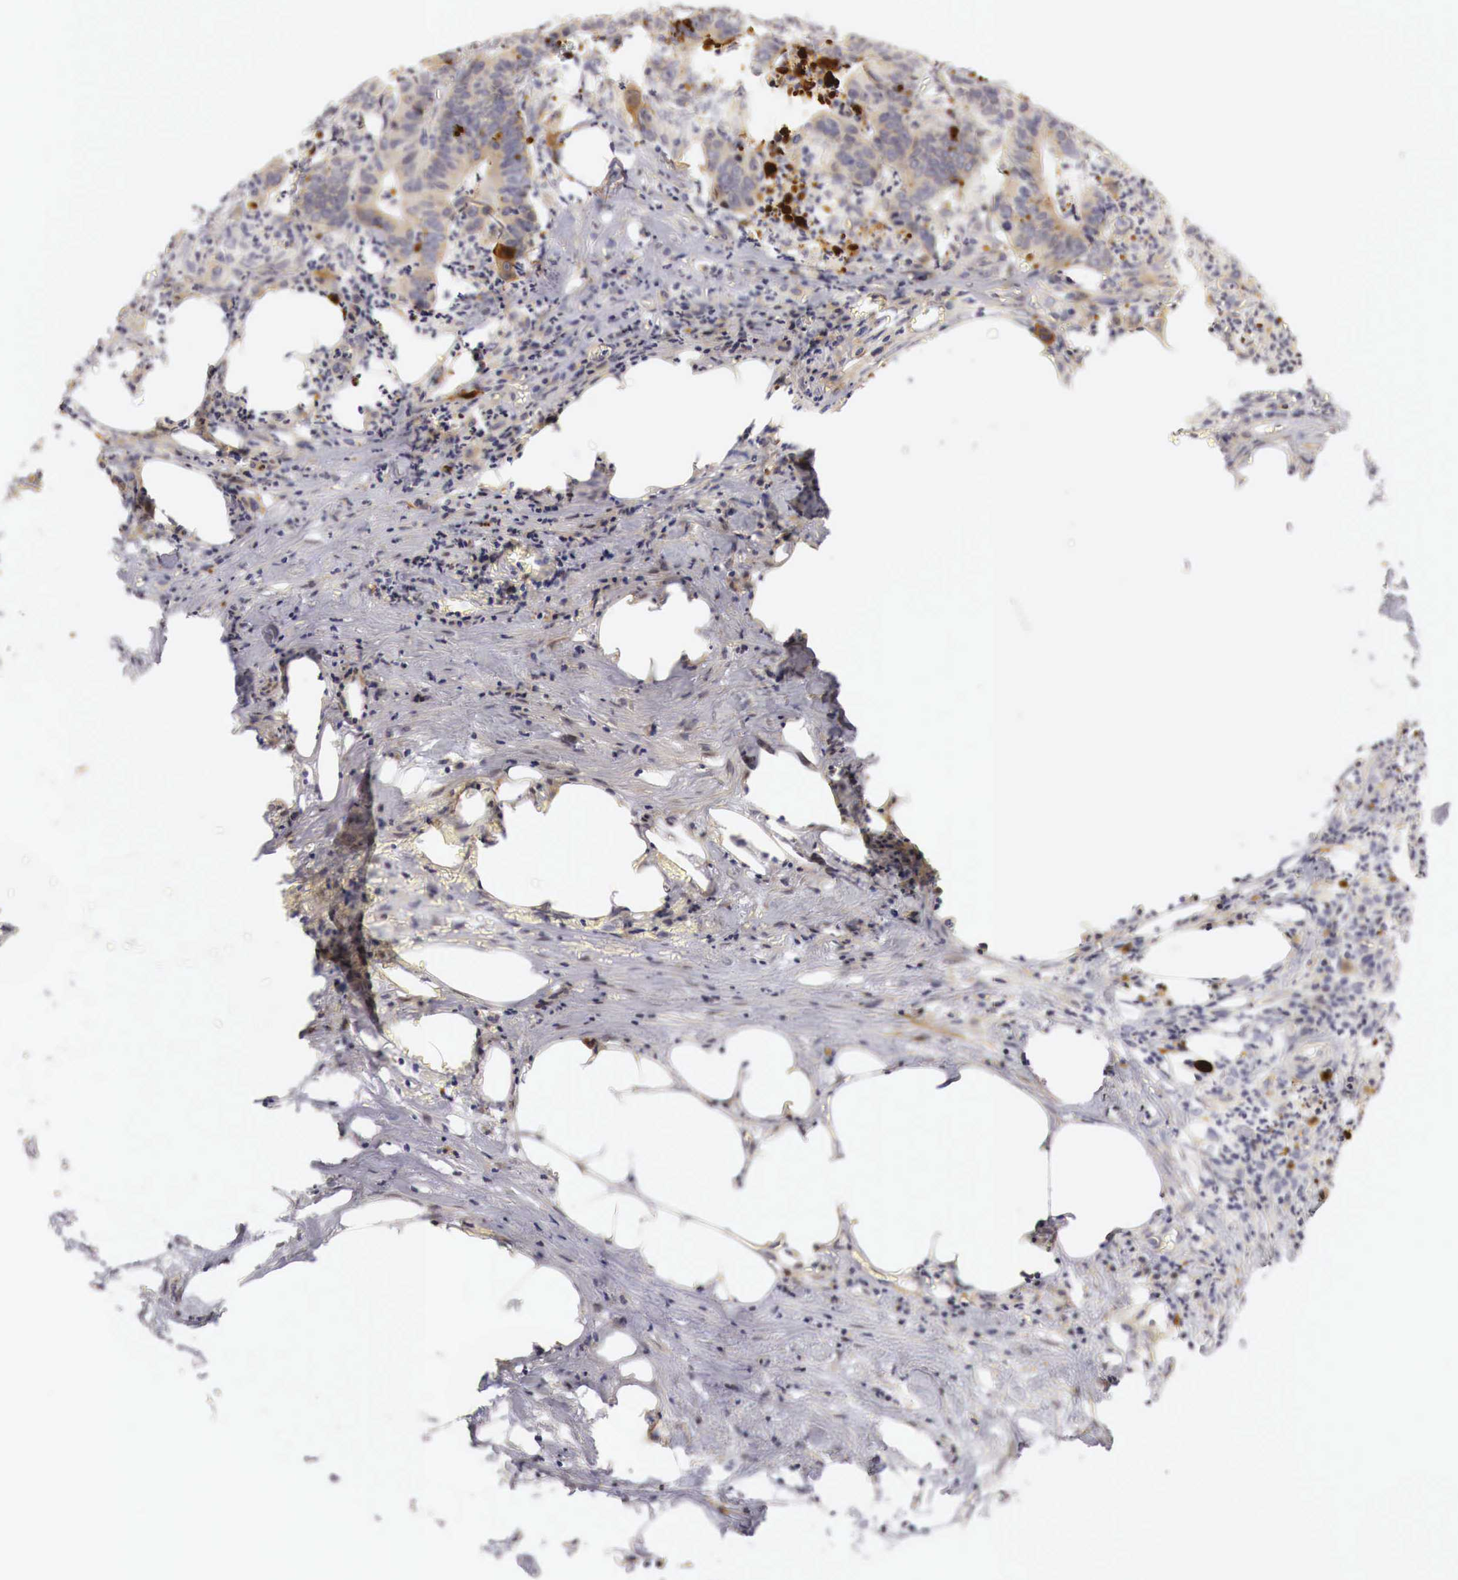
{"staining": {"intensity": "weak", "quantity": "25%-75%", "location": "cytoplasmic/membranous"}, "tissue": "colorectal cancer", "cell_type": "Tumor cells", "image_type": "cancer", "snomed": [{"axis": "morphology", "description": "Adenocarcinoma, NOS"}, {"axis": "topography", "description": "Colon"}], "caption": "The image reveals staining of colorectal cancer, revealing weak cytoplasmic/membranous protein staining (brown color) within tumor cells.", "gene": "CASP3", "patient": {"sex": "female", "age": 76}}